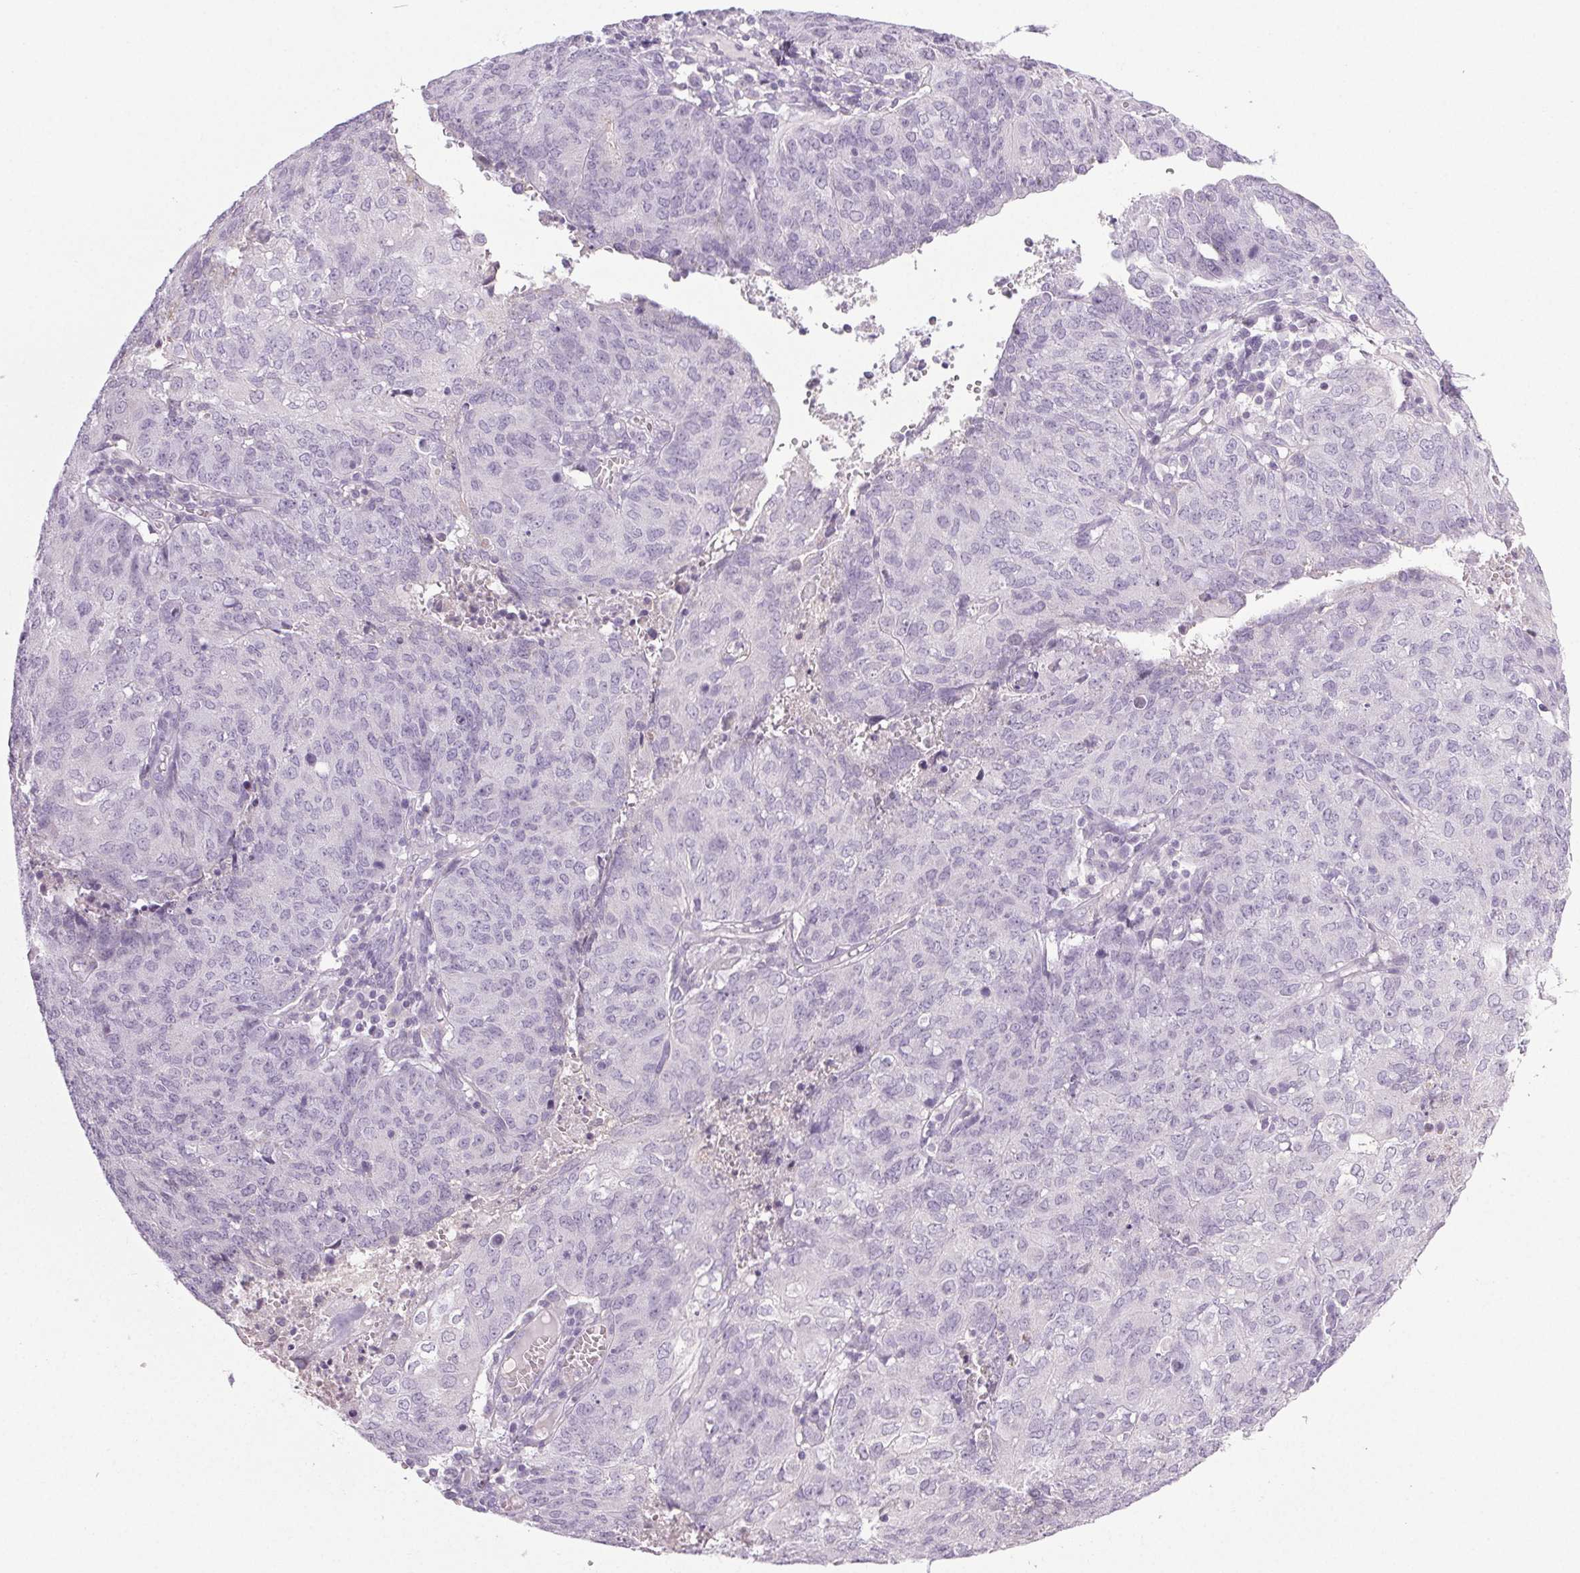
{"staining": {"intensity": "negative", "quantity": "none", "location": "none"}, "tissue": "endometrial cancer", "cell_type": "Tumor cells", "image_type": "cancer", "snomed": [{"axis": "morphology", "description": "Adenocarcinoma, NOS"}, {"axis": "topography", "description": "Endometrium"}], "caption": "Micrograph shows no significant protein positivity in tumor cells of endometrial adenocarcinoma.", "gene": "COL7A1", "patient": {"sex": "female", "age": 82}}